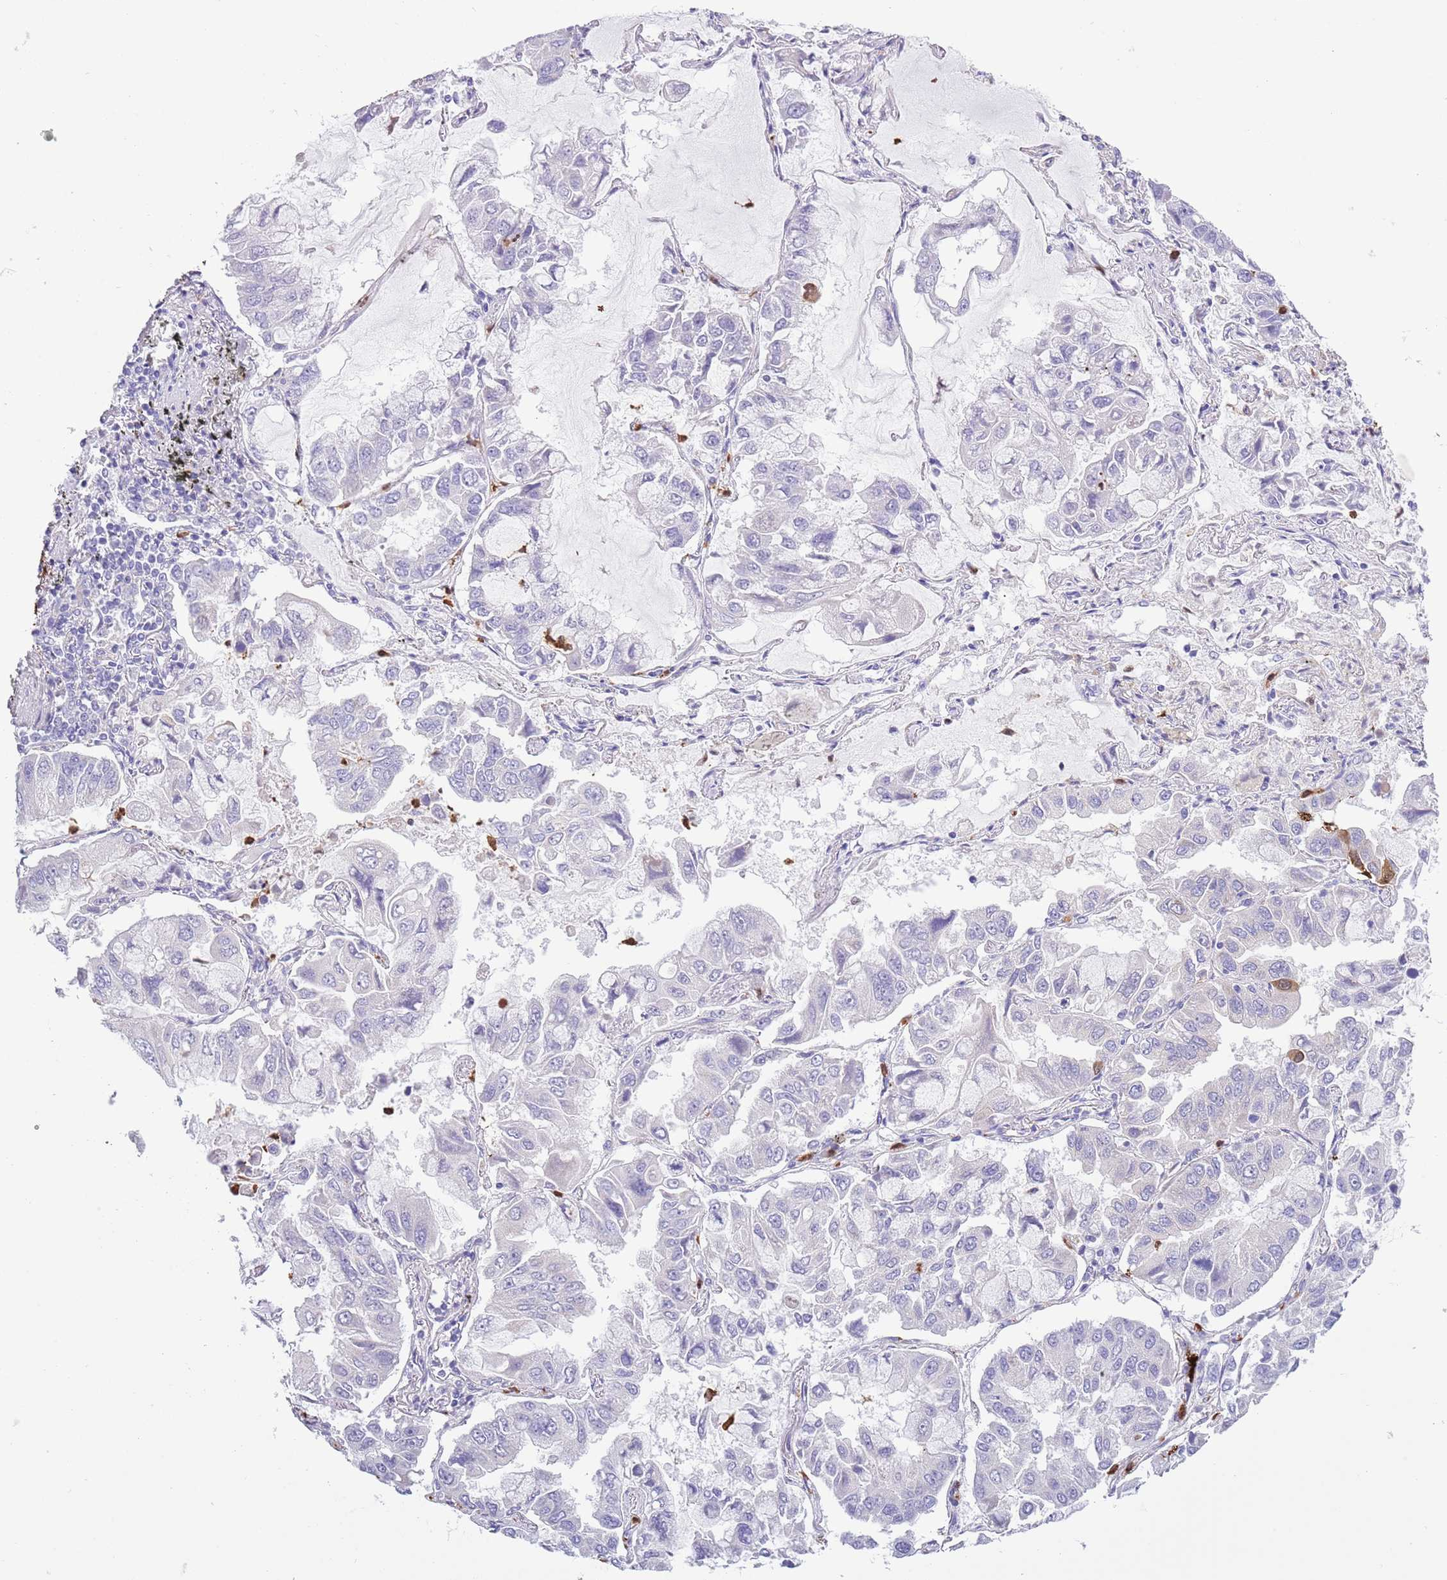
{"staining": {"intensity": "negative", "quantity": "none", "location": "none"}, "tissue": "lung cancer", "cell_type": "Tumor cells", "image_type": "cancer", "snomed": [{"axis": "morphology", "description": "Adenocarcinoma, NOS"}, {"axis": "topography", "description": "Lung"}], "caption": "Image shows no significant protein staining in tumor cells of adenocarcinoma (lung).", "gene": "ZFP2", "patient": {"sex": "male", "age": 64}}